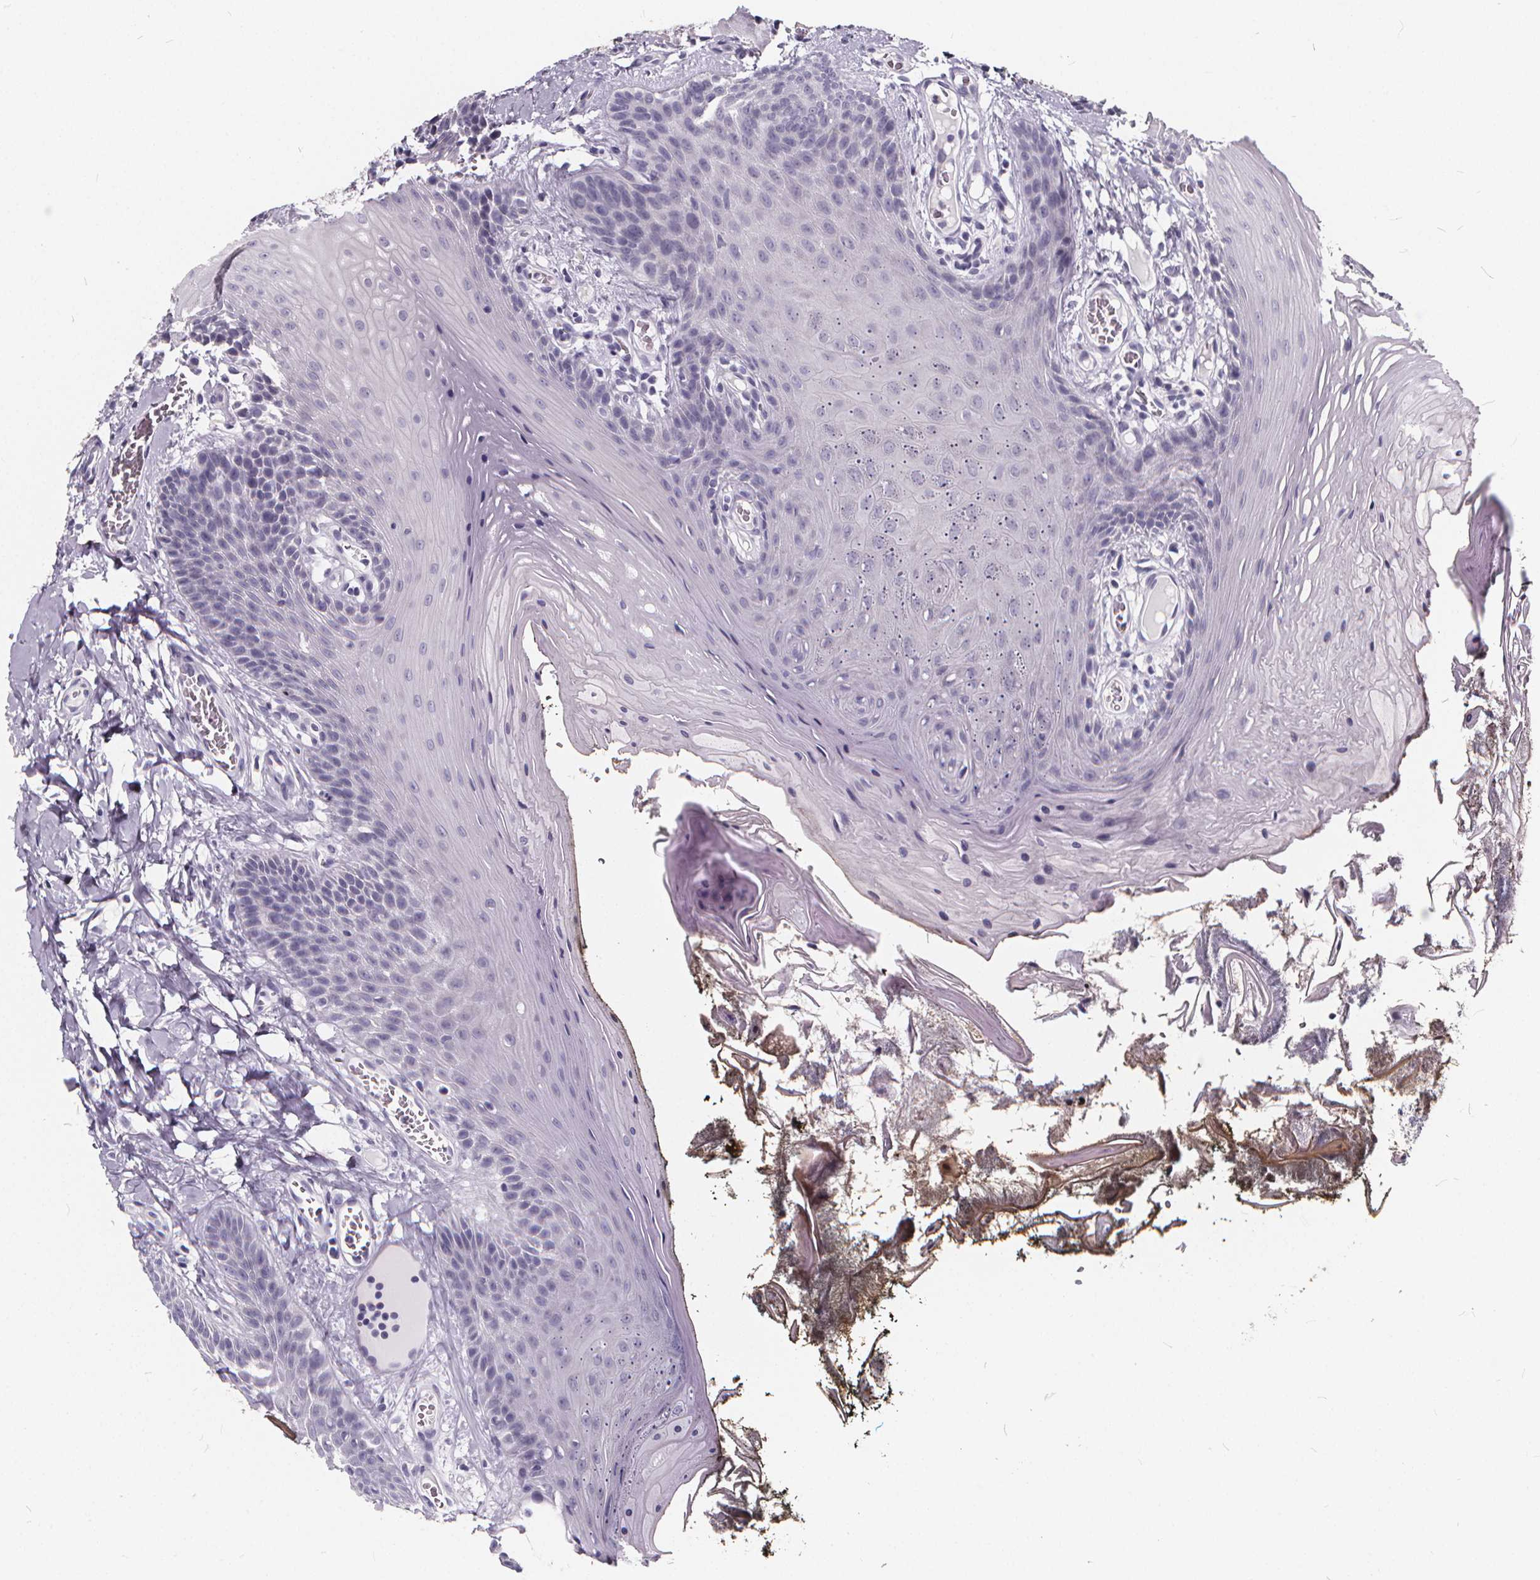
{"staining": {"intensity": "negative", "quantity": "none", "location": "none"}, "tissue": "oral mucosa", "cell_type": "Squamous epithelial cells", "image_type": "normal", "snomed": [{"axis": "morphology", "description": "Normal tissue, NOS"}, {"axis": "topography", "description": "Oral tissue"}], "caption": "Immunohistochemical staining of normal human oral mucosa displays no significant positivity in squamous epithelial cells.", "gene": "SPEF2", "patient": {"sex": "male", "age": 9}}